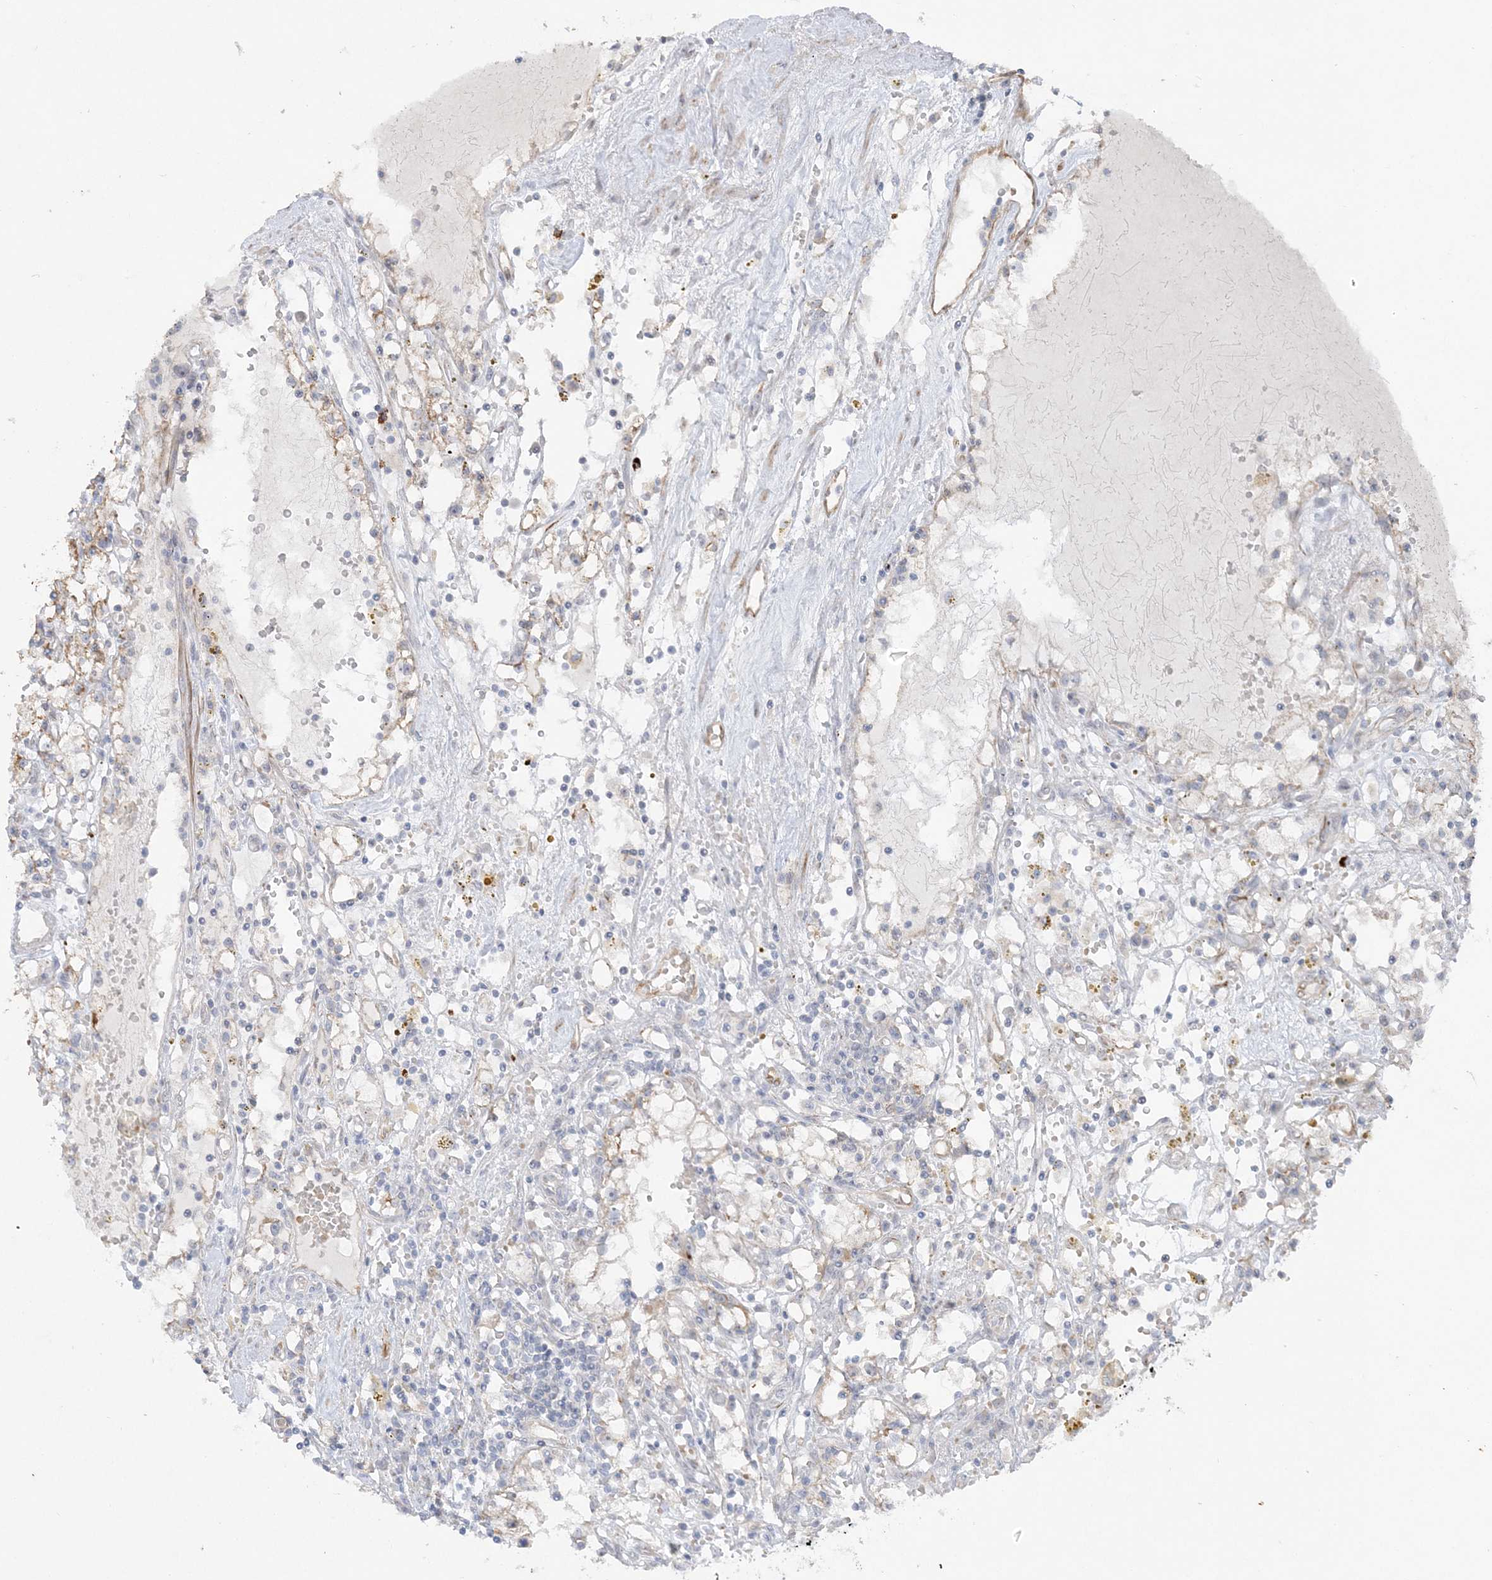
{"staining": {"intensity": "moderate", "quantity": "<25%", "location": "cytoplasmic/membranous"}, "tissue": "renal cancer", "cell_type": "Tumor cells", "image_type": "cancer", "snomed": [{"axis": "morphology", "description": "Adenocarcinoma, NOS"}, {"axis": "topography", "description": "Kidney"}], "caption": "A photomicrograph of human renal cancer (adenocarcinoma) stained for a protein displays moderate cytoplasmic/membranous brown staining in tumor cells.", "gene": "INPP1", "patient": {"sex": "male", "age": 56}}